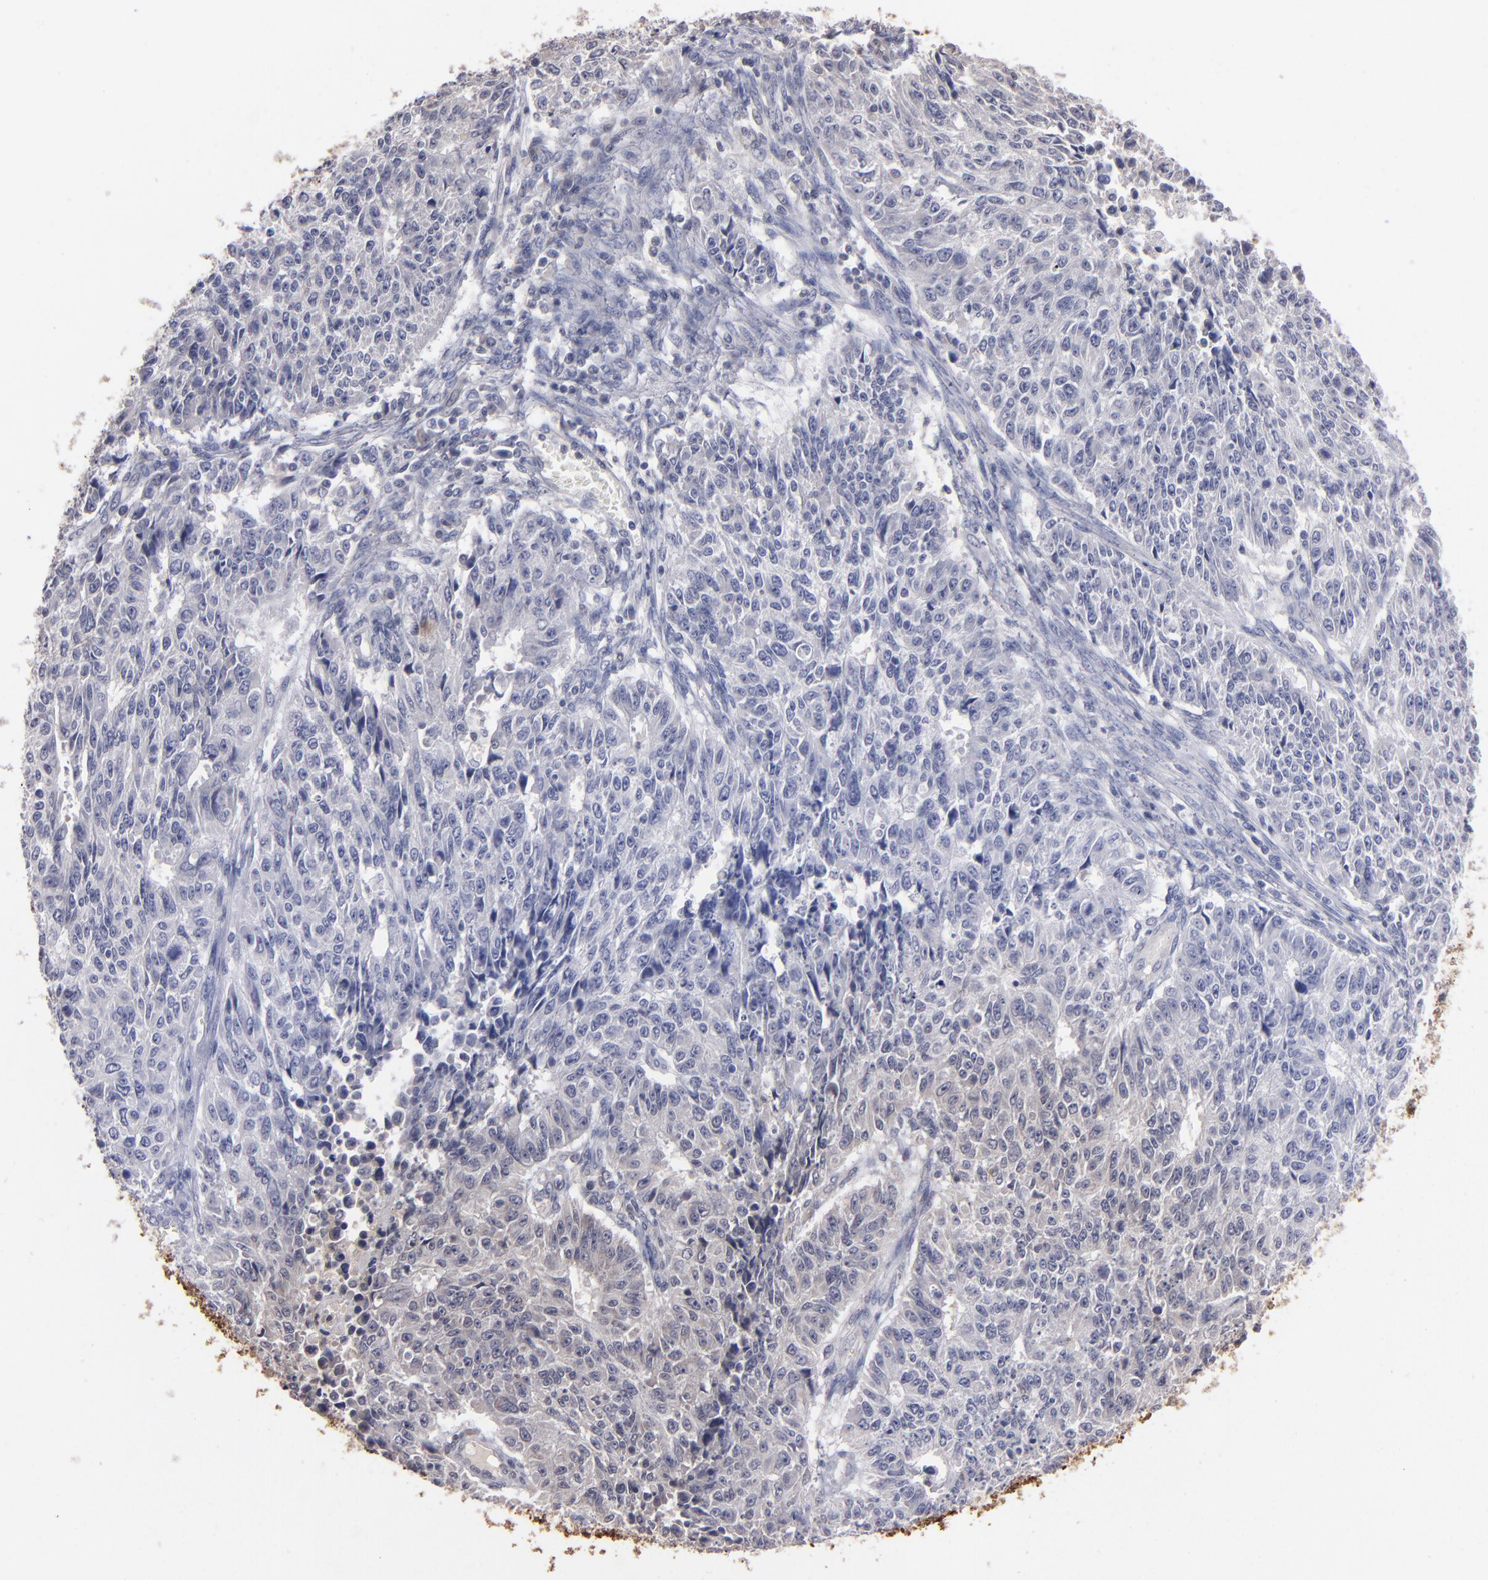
{"staining": {"intensity": "weak", "quantity": "<25%", "location": "cytoplasmic/membranous,nuclear"}, "tissue": "endometrial cancer", "cell_type": "Tumor cells", "image_type": "cancer", "snomed": [{"axis": "morphology", "description": "Adenocarcinoma, NOS"}, {"axis": "topography", "description": "Endometrium"}], "caption": "Human adenocarcinoma (endometrial) stained for a protein using immunohistochemistry shows no positivity in tumor cells.", "gene": "S100A1", "patient": {"sex": "female", "age": 42}}